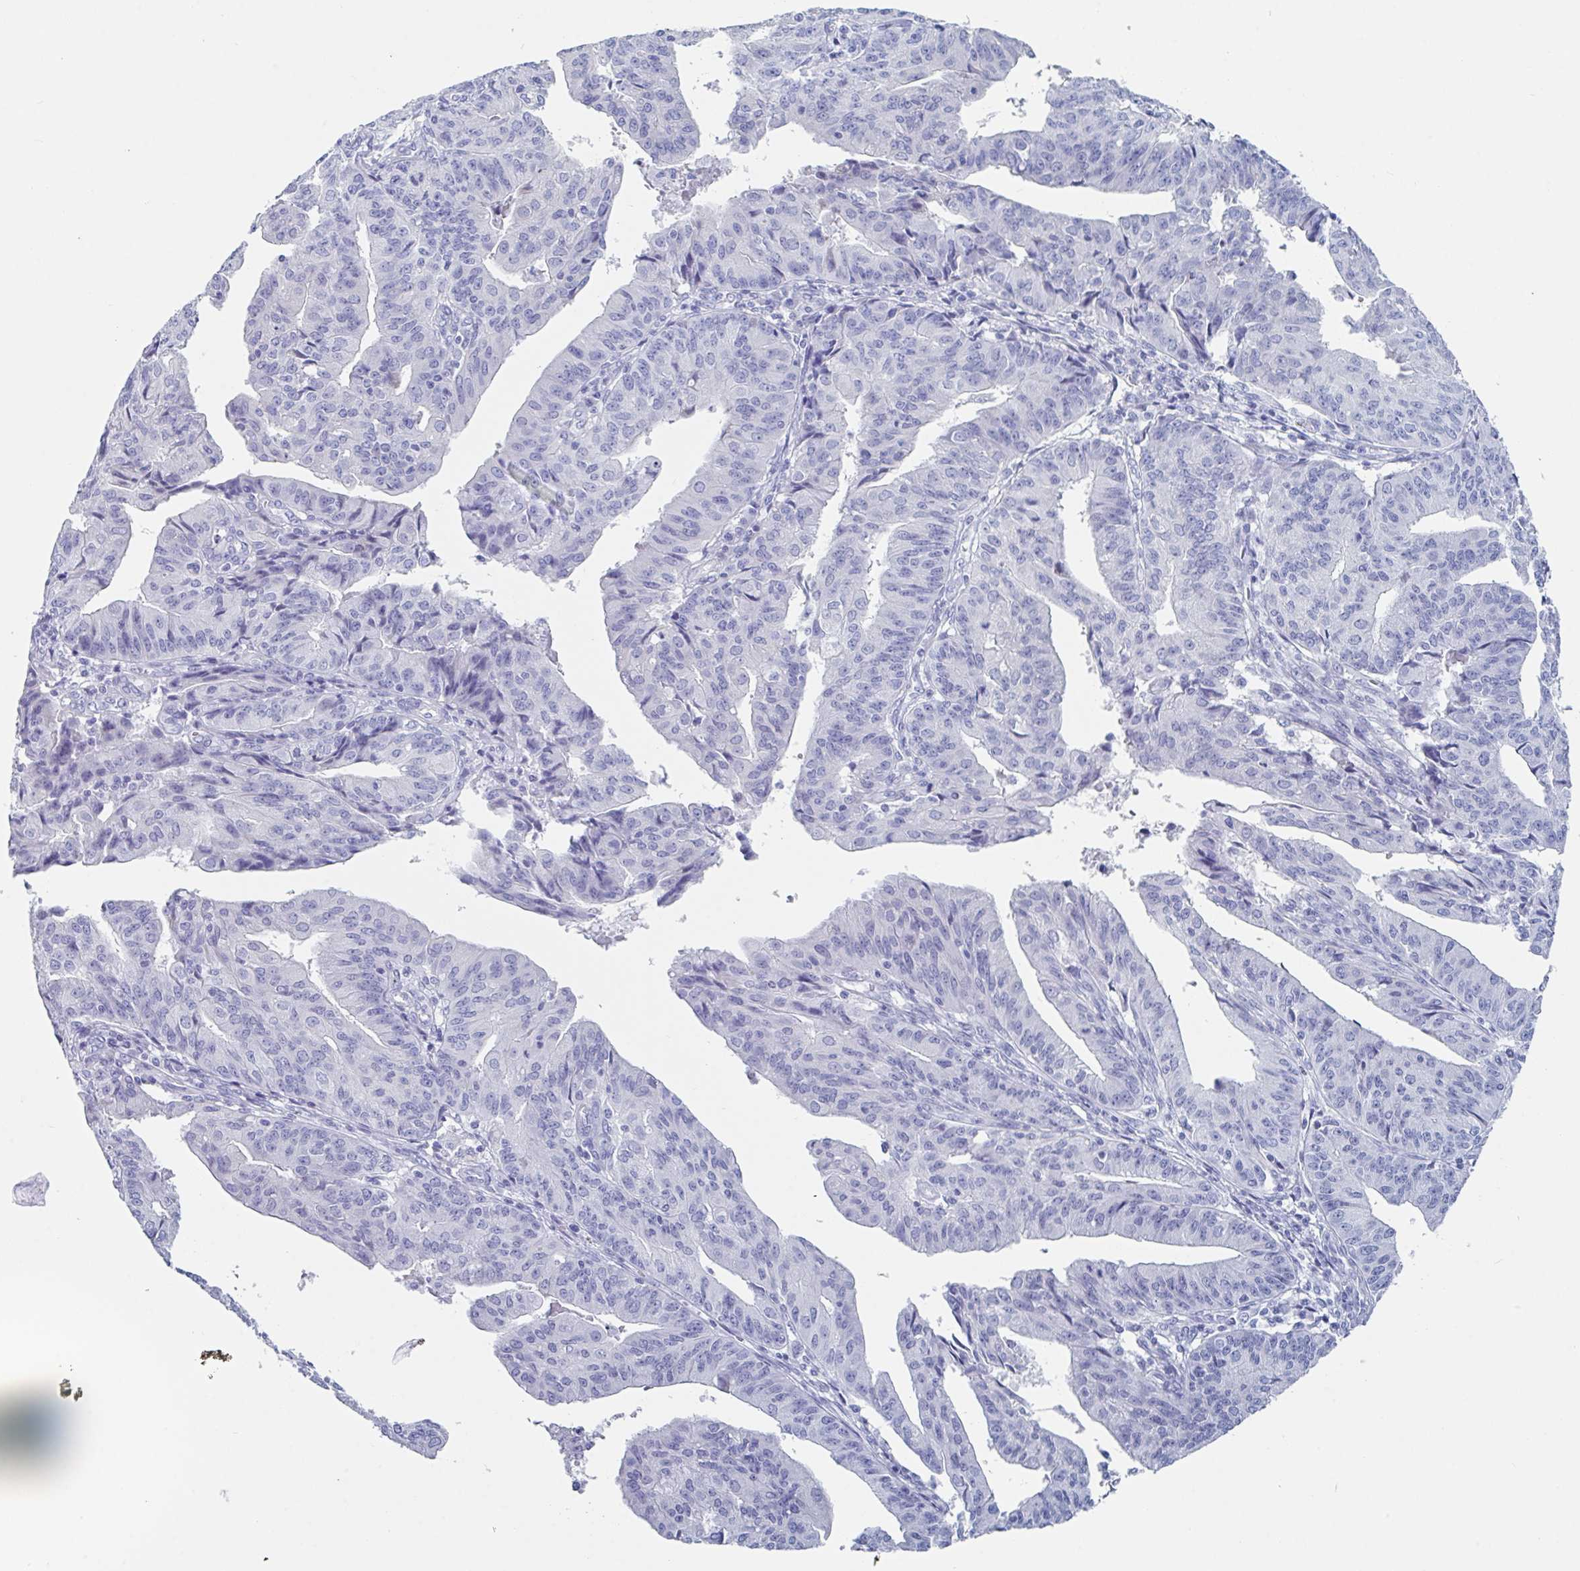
{"staining": {"intensity": "negative", "quantity": "none", "location": "none"}, "tissue": "endometrial cancer", "cell_type": "Tumor cells", "image_type": "cancer", "snomed": [{"axis": "morphology", "description": "Adenocarcinoma, NOS"}, {"axis": "topography", "description": "Endometrium"}], "caption": "Immunohistochemistry (IHC) of endometrial cancer (adenocarcinoma) demonstrates no expression in tumor cells.", "gene": "ZPBP", "patient": {"sex": "female", "age": 56}}